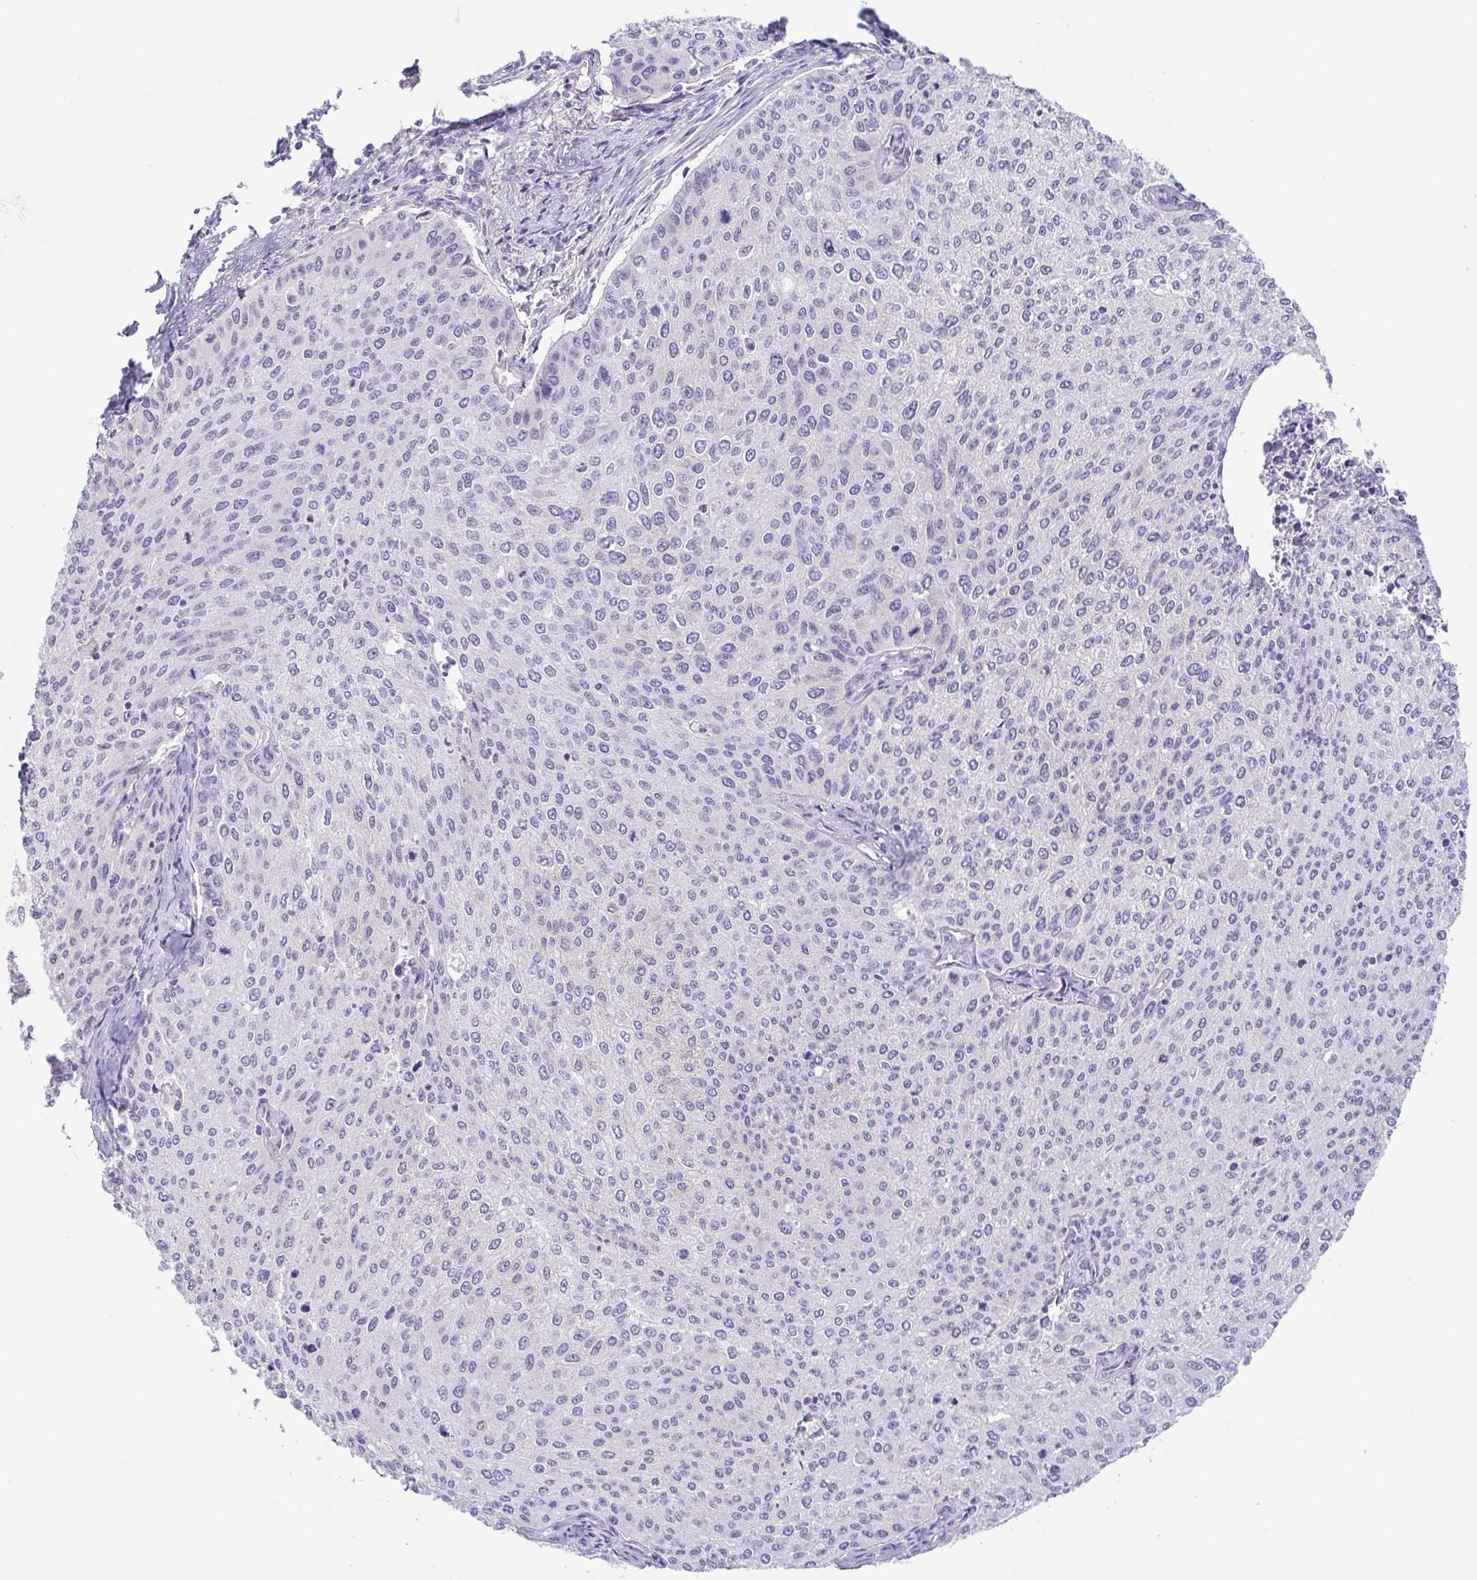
{"staining": {"intensity": "negative", "quantity": "none", "location": "none"}, "tissue": "cervical cancer", "cell_type": "Tumor cells", "image_type": "cancer", "snomed": [{"axis": "morphology", "description": "Squamous cell carcinoma, NOS"}, {"axis": "topography", "description": "Cervix"}], "caption": "Photomicrograph shows no significant protein staining in tumor cells of cervical squamous cell carcinoma.", "gene": "COL17A1", "patient": {"sex": "female", "age": 38}}